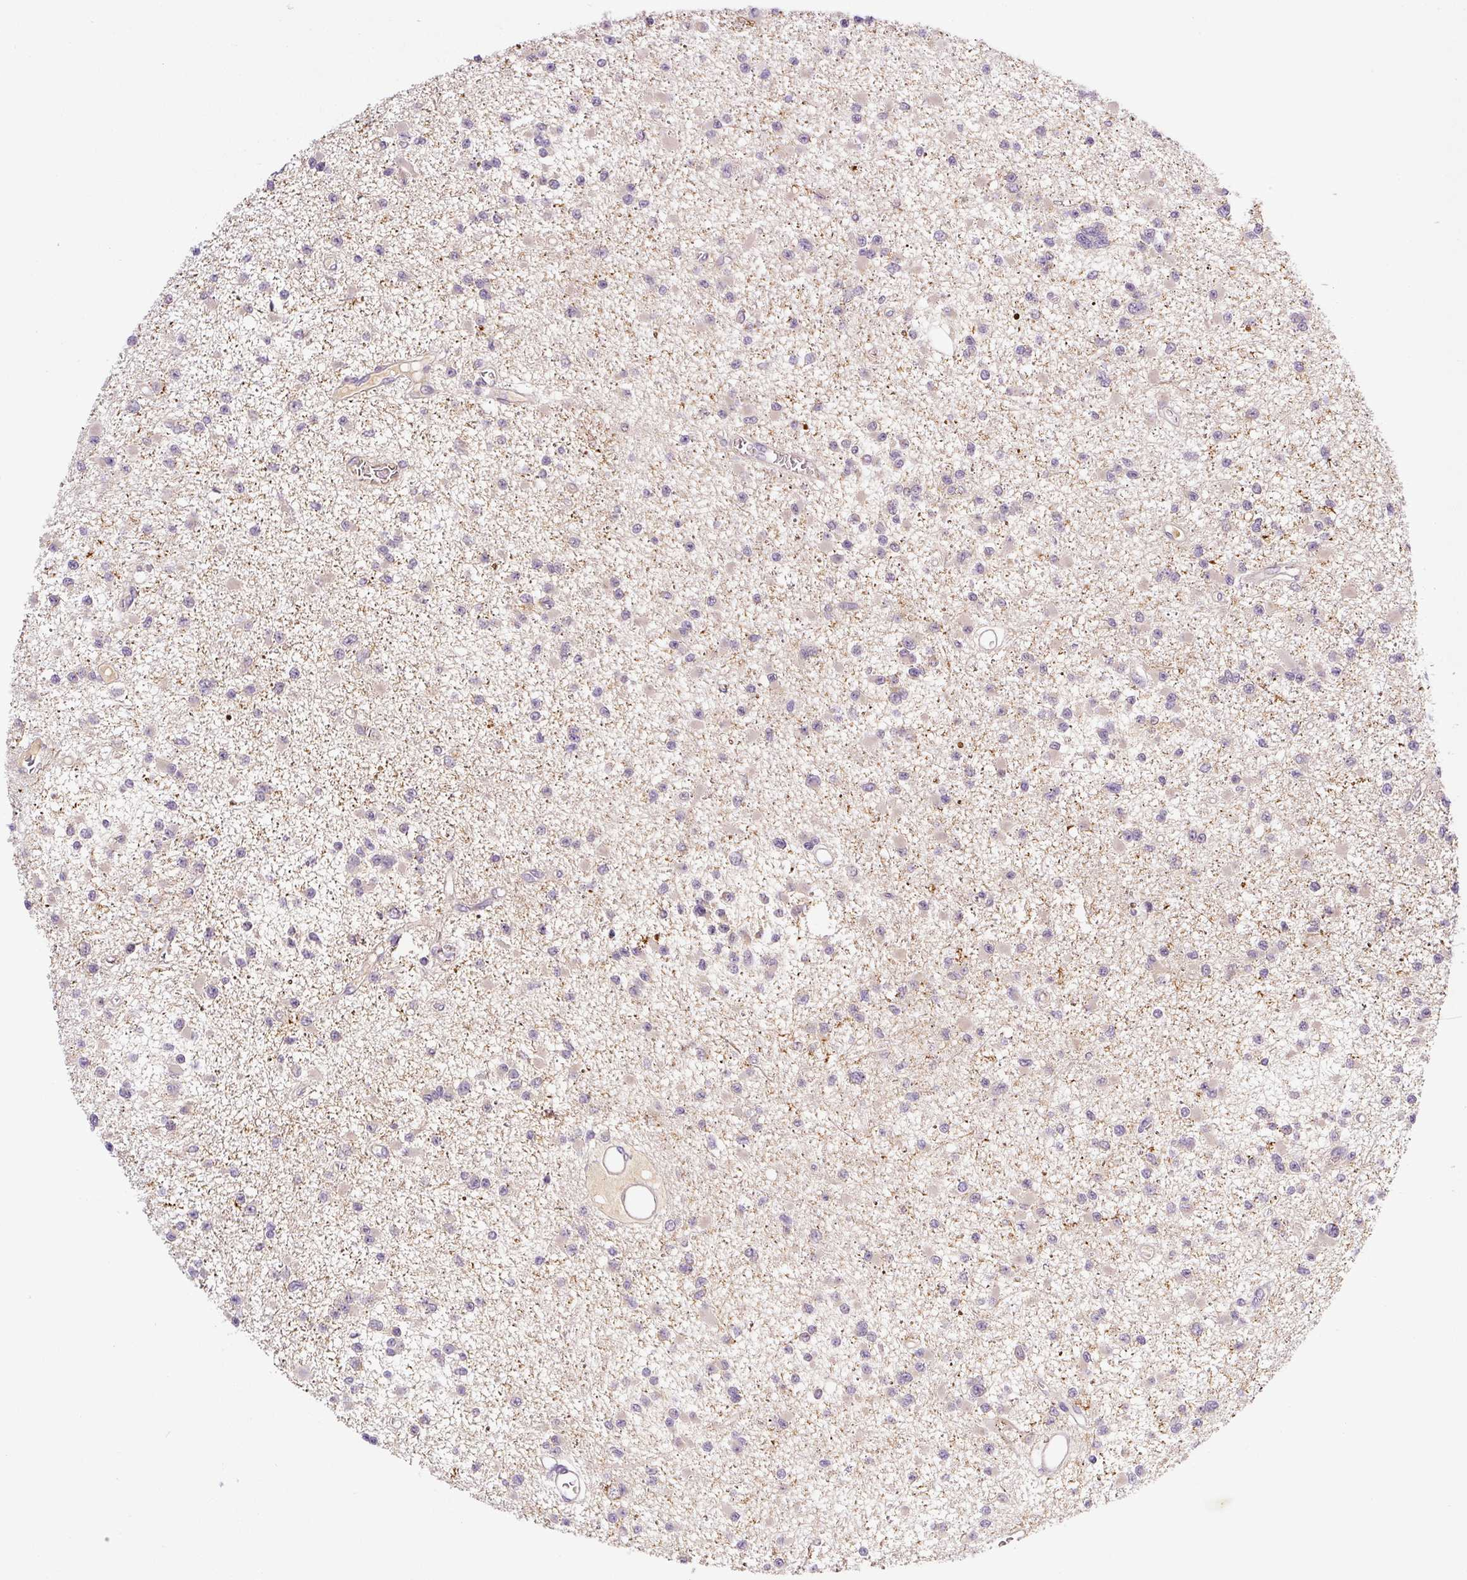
{"staining": {"intensity": "negative", "quantity": "none", "location": "none"}, "tissue": "glioma", "cell_type": "Tumor cells", "image_type": "cancer", "snomed": [{"axis": "morphology", "description": "Glioma, malignant, Low grade"}, {"axis": "topography", "description": "Brain"}], "caption": "Immunohistochemical staining of glioma exhibits no significant expression in tumor cells. The staining was performed using DAB to visualize the protein expression in brown, while the nuclei were stained in blue with hematoxylin (Magnification: 20x).", "gene": "PRKAA2", "patient": {"sex": "female", "age": 22}}